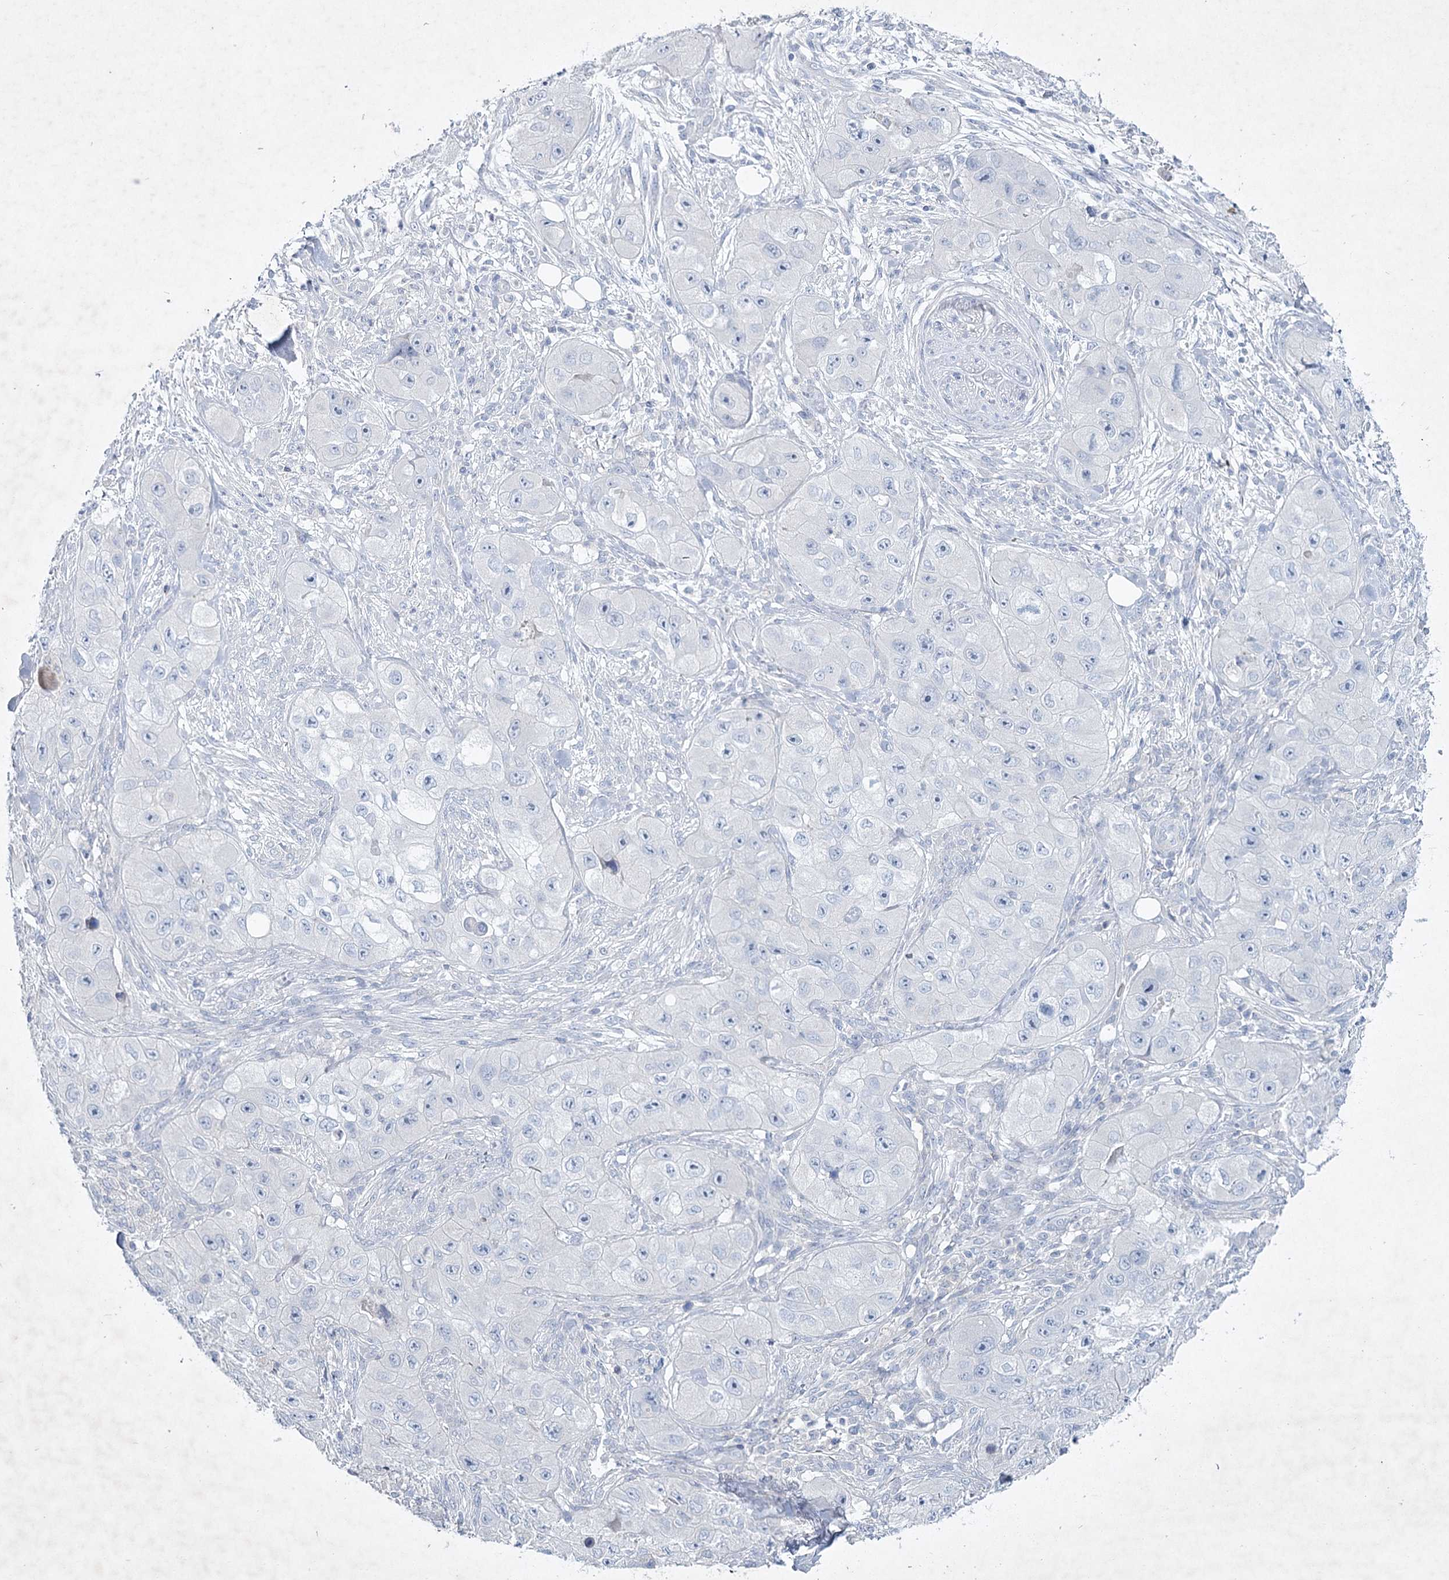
{"staining": {"intensity": "negative", "quantity": "none", "location": "none"}, "tissue": "skin cancer", "cell_type": "Tumor cells", "image_type": "cancer", "snomed": [{"axis": "morphology", "description": "Squamous cell carcinoma, NOS"}, {"axis": "topography", "description": "Skin"}, {"axis": "topography", "description": "Subcutis"}], "caption": "Immunohistochemistry photomicrograph of neoplastic tissue: human skin squamous cell carcinoma stained with DAB demonstrates no significant protein staining in tumor cells.", "gene": "MAP3K13", "patient": {"sex": "male", "age": 73}}